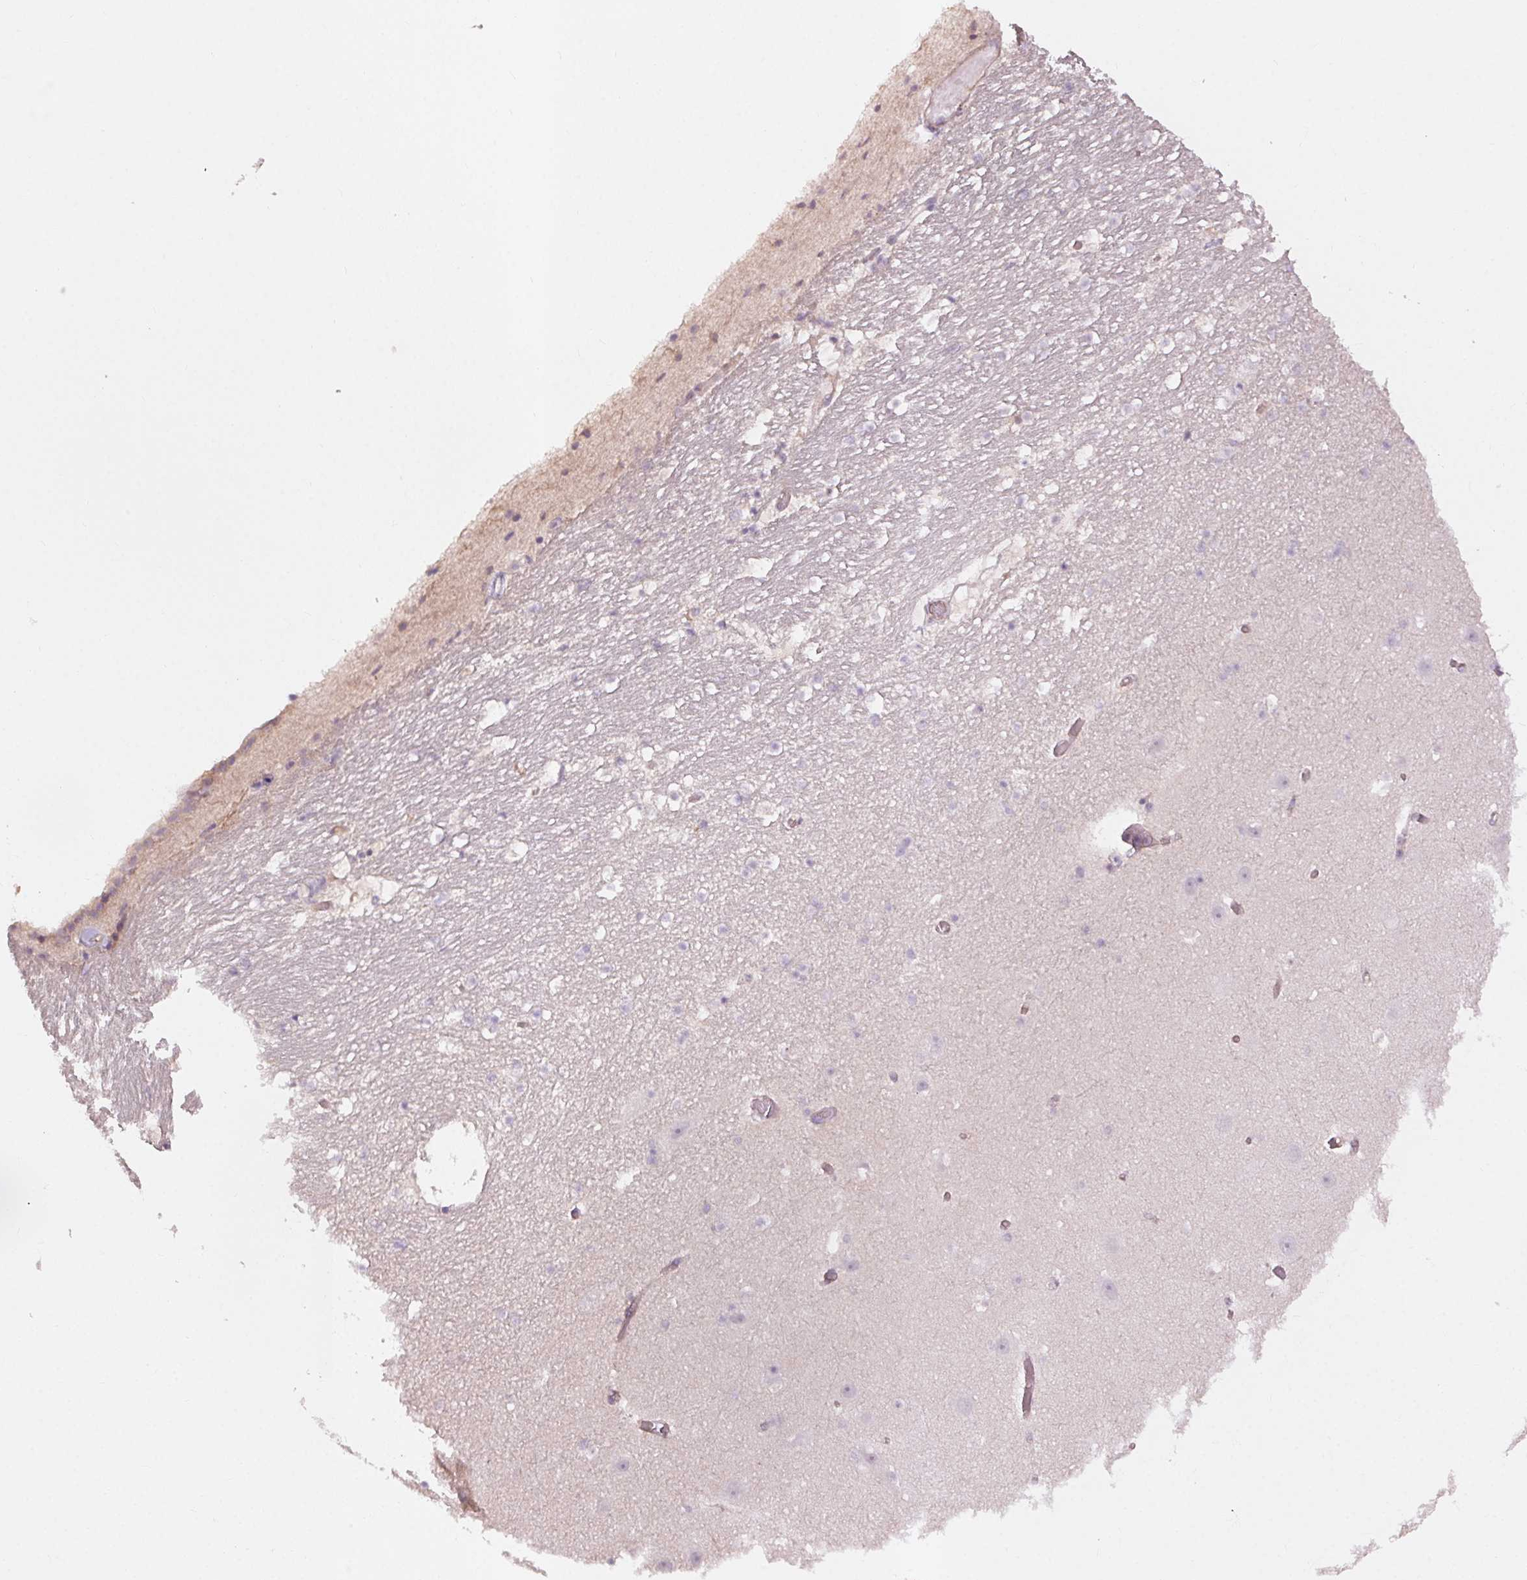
{"staining": {"intensity": "negative", "quantity": "none", "location": "none"}, "tissue": "hippocampus", "cell_type": "Glial cells", "image_type": "normal", "snomed": [{"axis": "morphology", "description": "Normal tissue, NOS"}, {"axis": "topography", "description": "Hippocampus"}], "caption": "Immunohistochemistry photomicrograph of unremarkable human hippocampus stained for a protein (brown), which shows no staining in glial cells.", "gene": "CCSER1", "patient": {"sex": "male", "age": 26}}